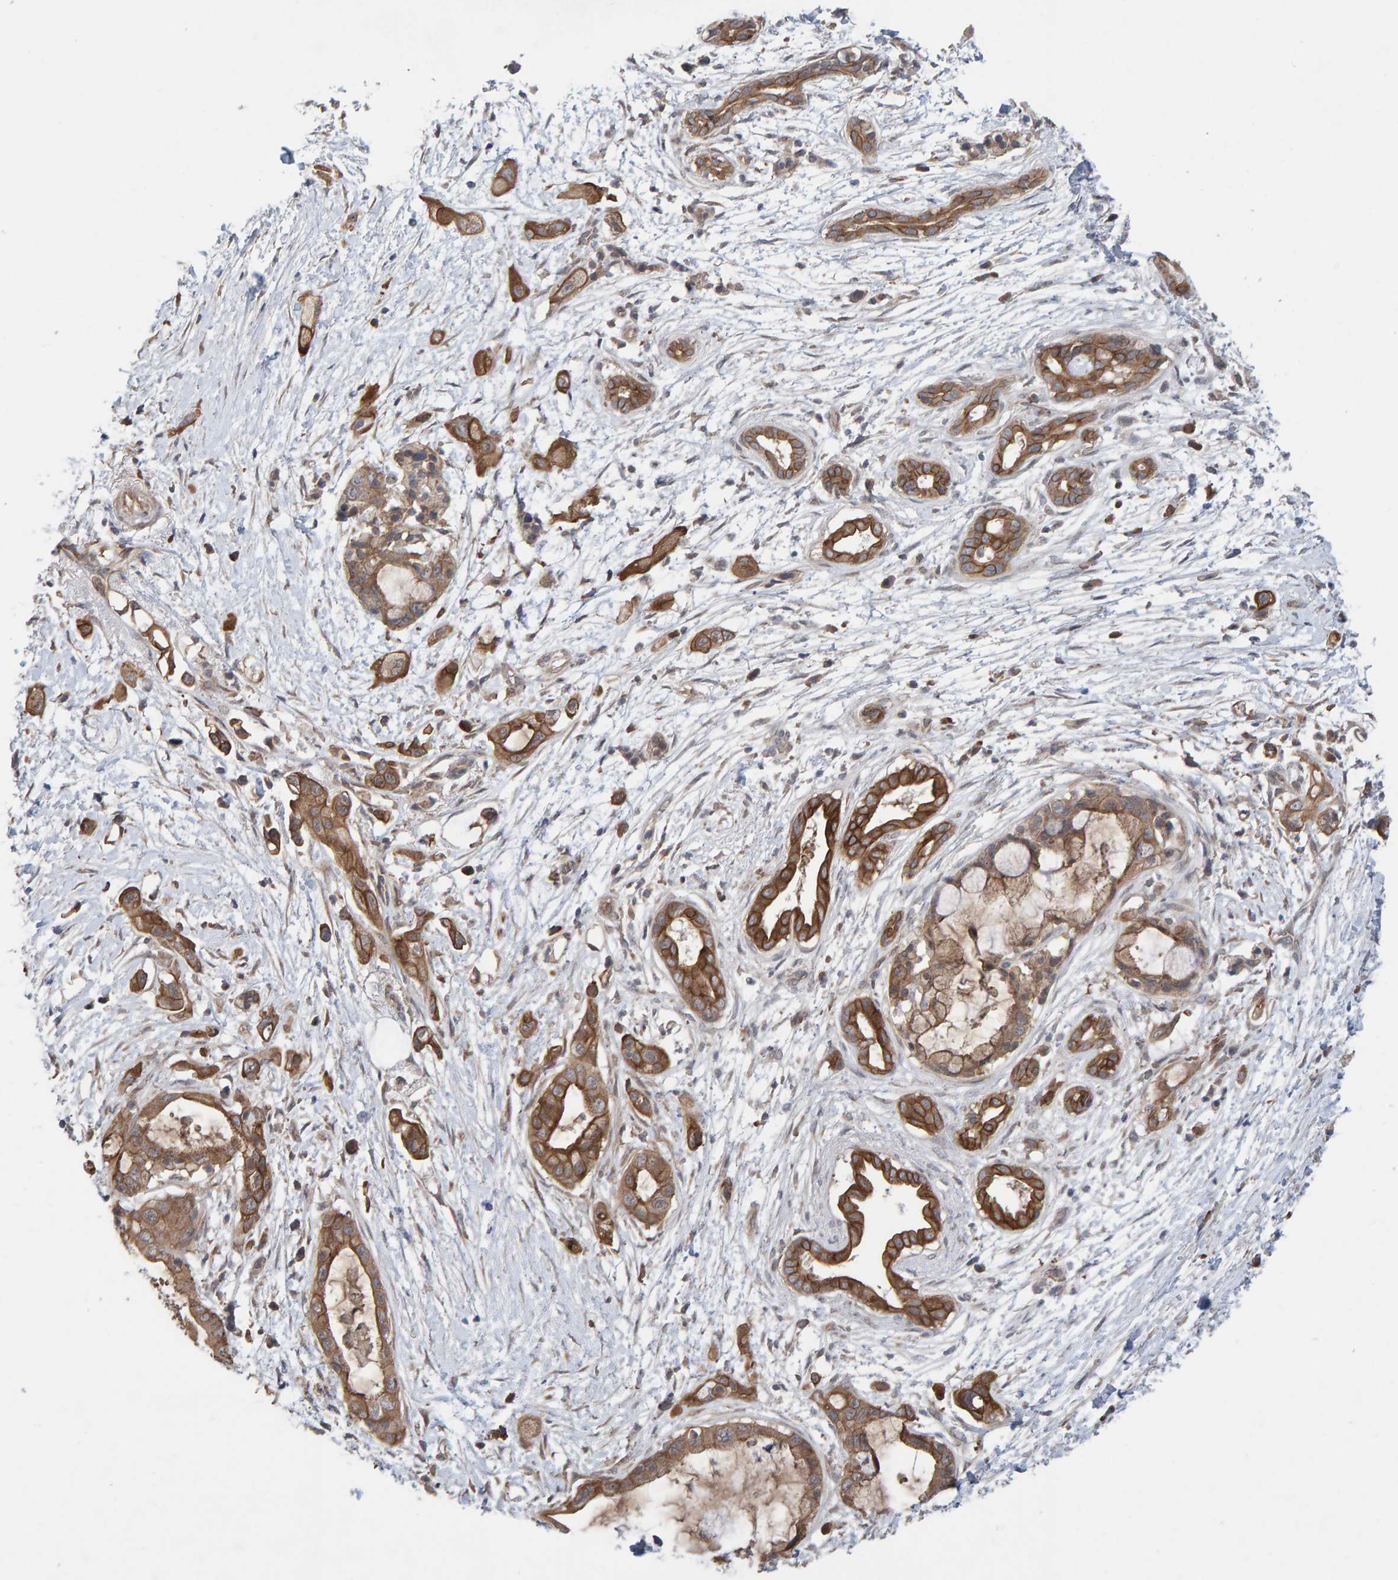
{"staining": {"intensity": "moderate", "quantity": ">75%", "location": "cytoplasmic/membranous"}, "tissue": "pancreatic cancer", "cell_type": "Tumor cells", "image_type": "cancer", "snomed": [{"axis": "morphology", "description": "Adenocarcinoma, NOS"}, {"axis": "topography", "description": "Pancreas"}], "caption": "IHC photomicrograph of human pancreatic cancer (adenocarcinoma) stained for a protein (brown), which shows medium levels of moderate cytoplasmic/membranous staining in approximately >75% of tumor cells.", "gene": "LRSAM1", "patient": {"sex": "male", "age": 59}}